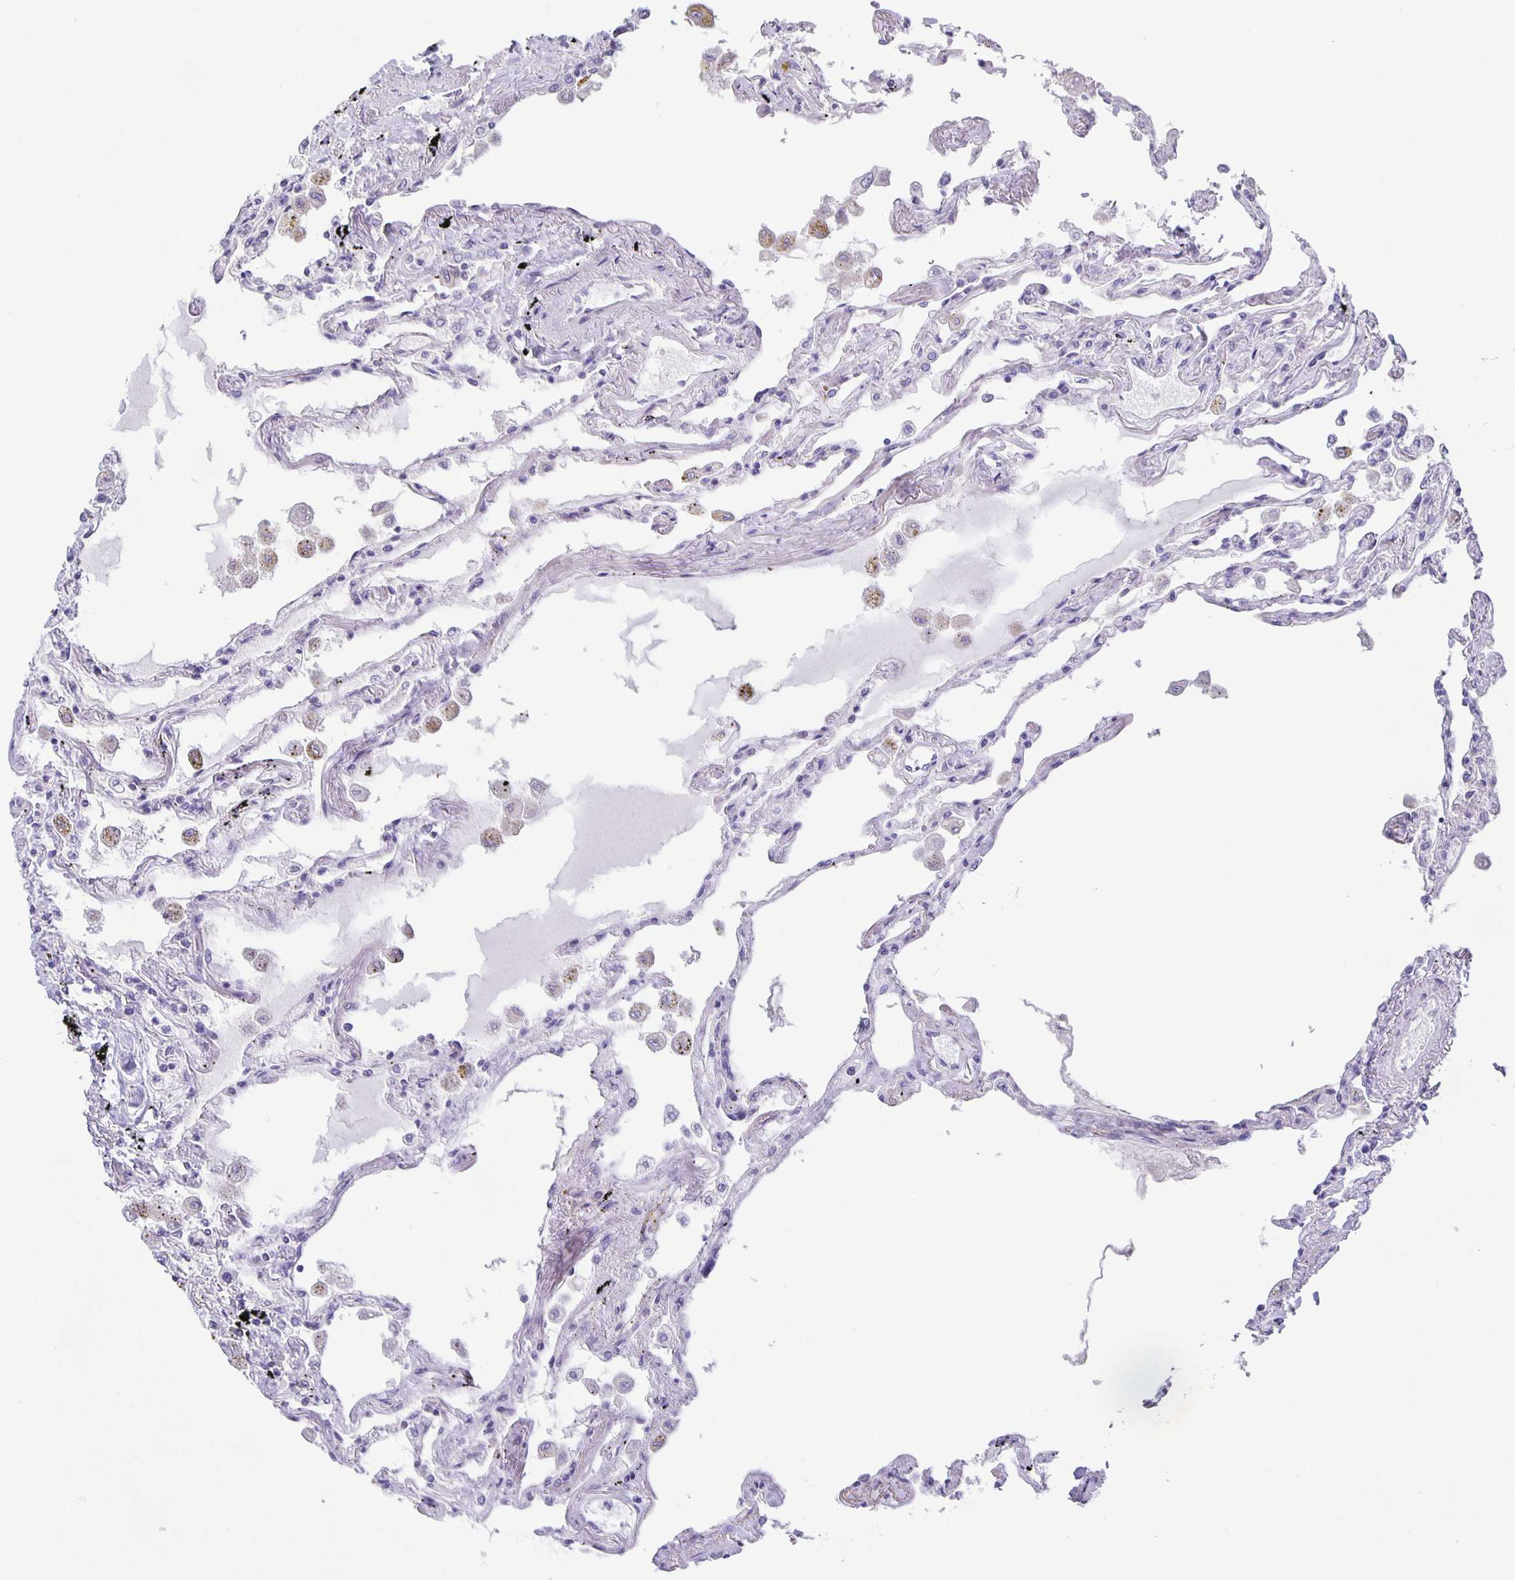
{"staining": {"intensity": "moderate", "quantity": "<25%", "location": "cytoplasmic/membranous,nuclear"}, "tissue": "lung", "cell_type": "Alveolar cells", "image_type": "normal", "snomed": [{"axis": "morphology", "description": "Normal tissue, NOS"}, {"axis": "morphology", "description": "Adenocarcinoma, NOS"}, {"axis": "topography", "description": "Cartilage tissue"}, {"axis": "topography", "description": "Lung"}], "caption": "Normal lung displays moderate cytoplasmic/membranous,nuclear staining in about <25% of alveolar cells, visualized by immunohistochemistry.", "gene": "PHRF1", "patient": {"sex": "female", "age": 67}}